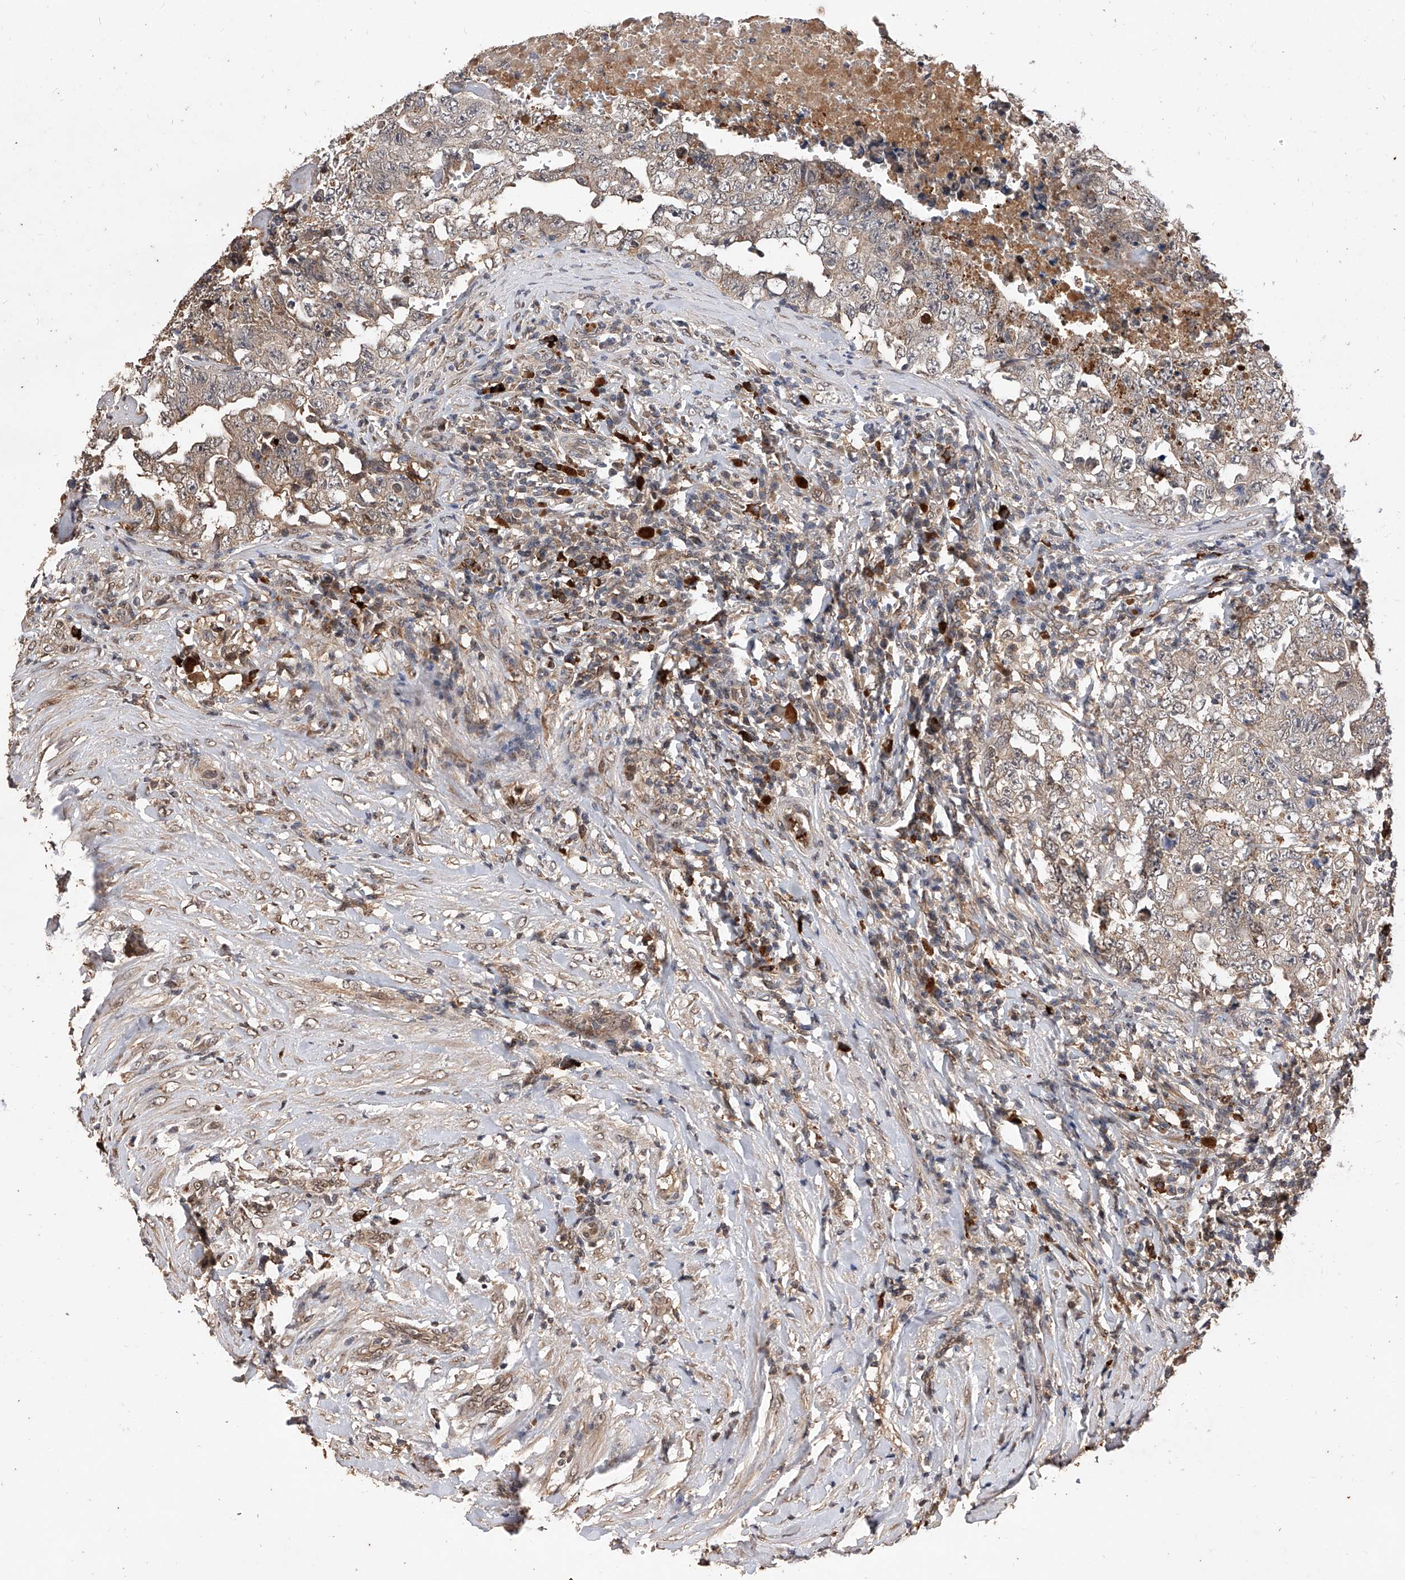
{"staining": {"intensity": "weak", "quantity": "25%-75%", "location": "cytoplasmic/membranous"}, "tissue": "testis cancer", "cell_type": "Tumor cells", "image_type": "cancer", "snomed": [{"axis": "morphology", "description": "Carcinoma, Embryonal, NOS"}, {"axis": "topography", "description": "Testis"}], "caption": "This micrograph reveals IHC staining of human testis embryonal carcinoma, with low weak cytoplasmic/membranous staining in about 25%-75% of tumor cells.", "gene": "CFAP410", "patient": {"sex": "male", "age": 26}}